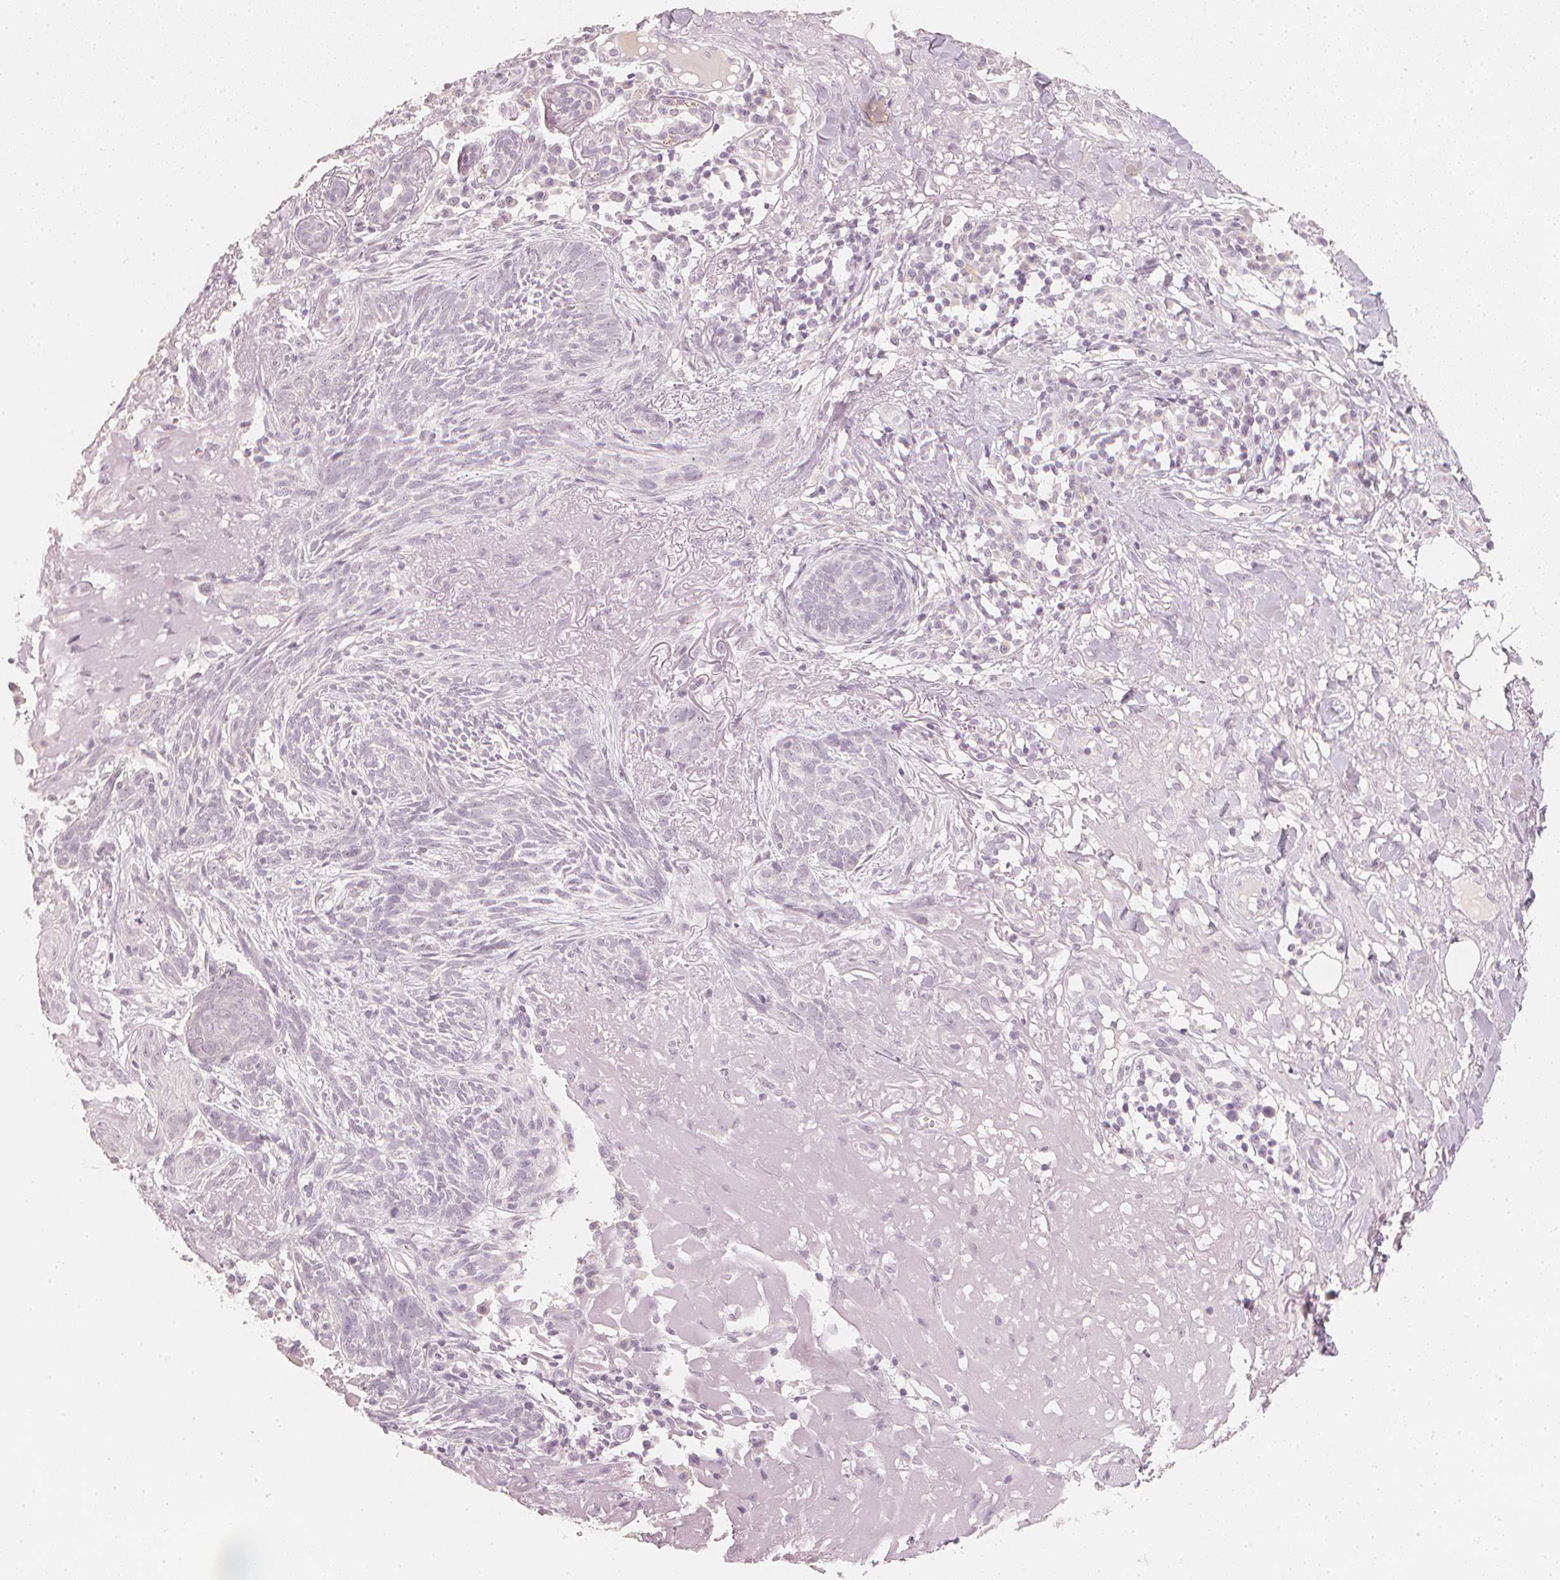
{"staining": {"intensity": "negative", "quantity": "none", "location": "none"}, "tissue": "skin cancer", "cell_type": "Tumor cells", "image_type": "cancer", "snomed": [{"axis": "morphology", "description": "Basal cell carcinoma"}, {"axis": "topography", "description": "Skin"}], "caption": "Immunohistochemistry photomicrograph of skin cancer stained for a protein (brown), which reveals no expression in tumor cells.", "gene": "CALB1", "patient": {"sex": "female", "age": 93}}